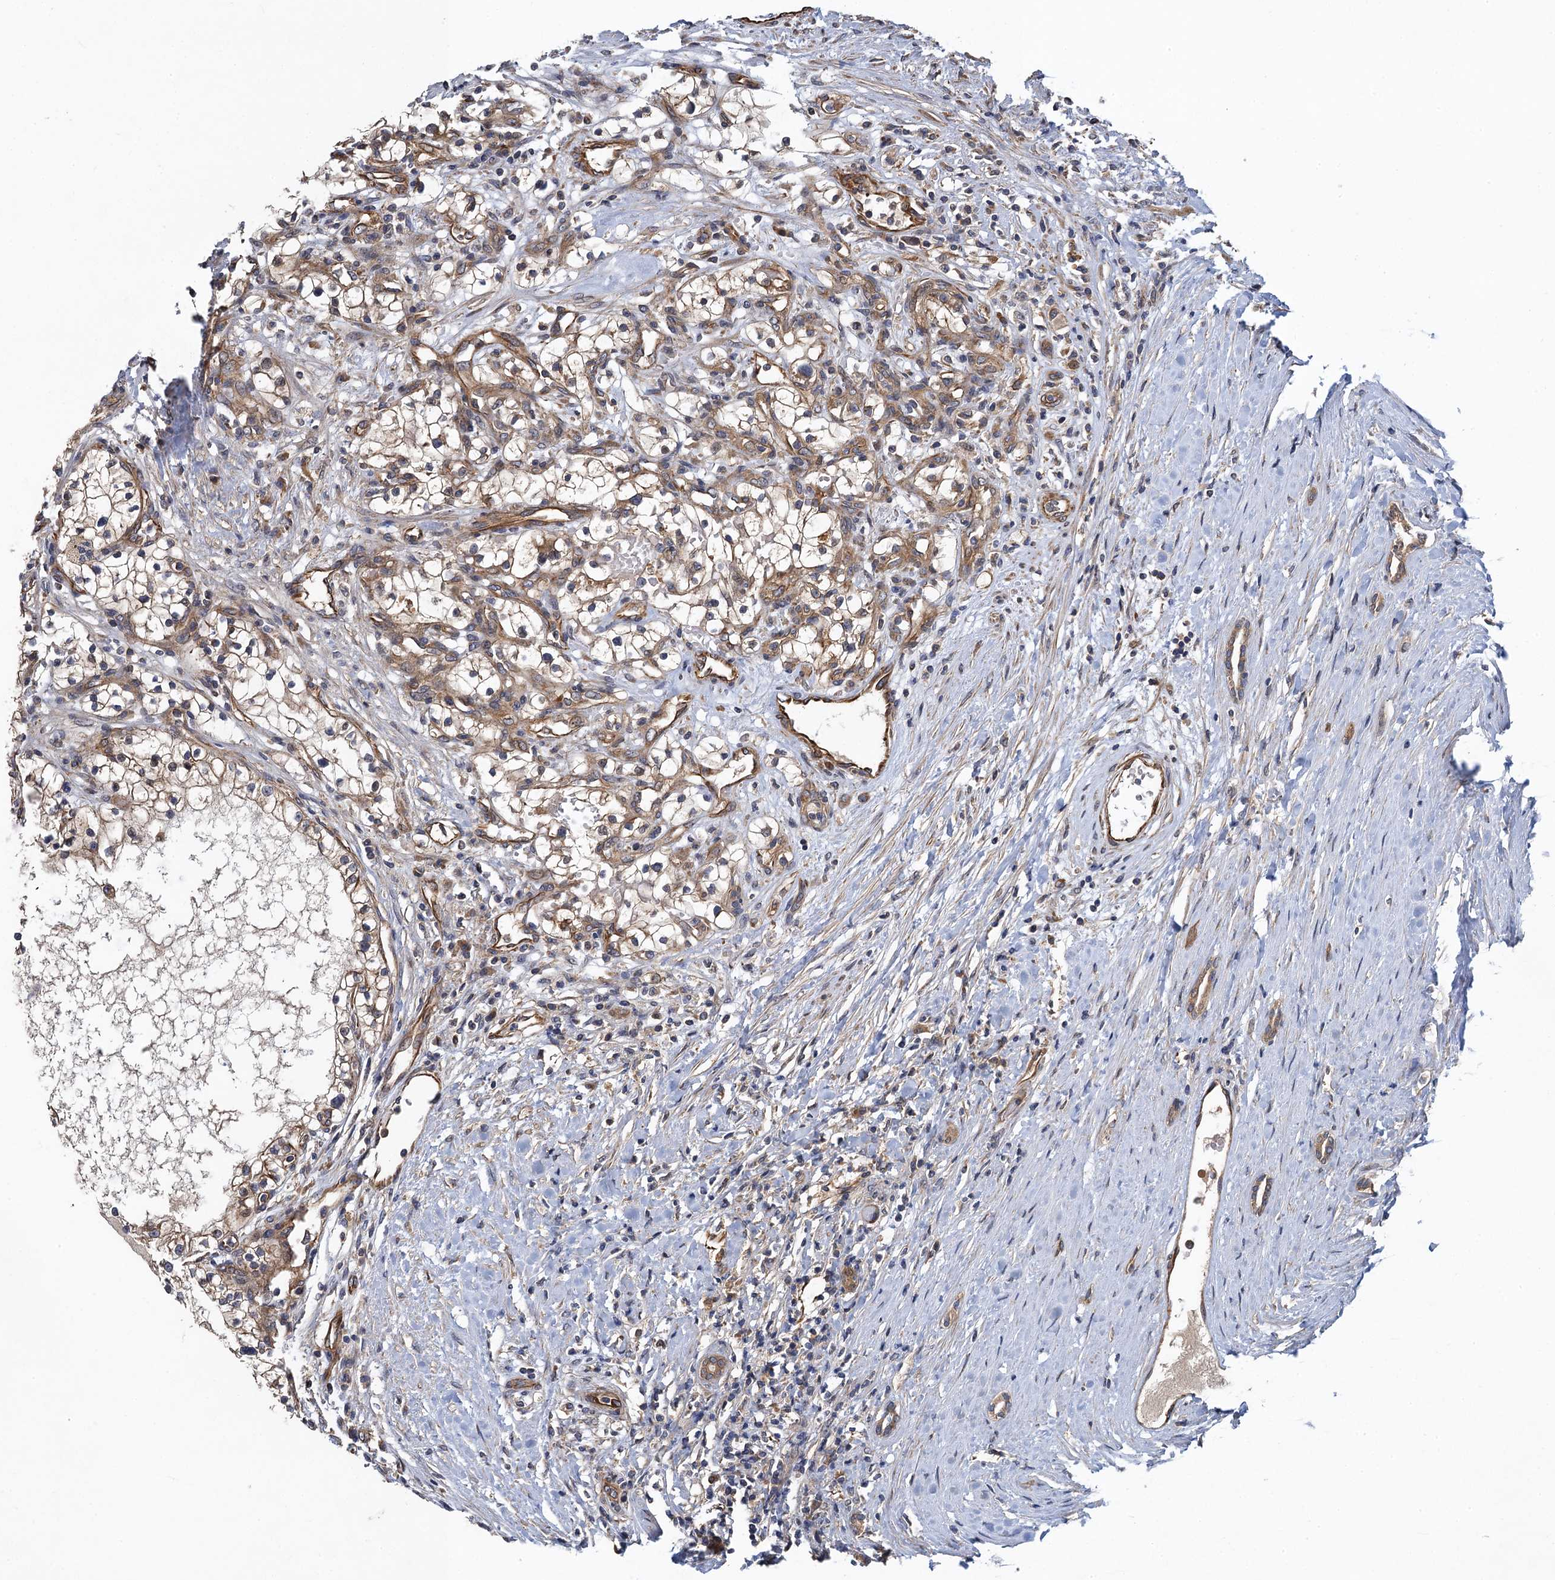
{"staining": {"intensity": "weak", "quantity": "<25%", "location": "cytoplasmic/membranous"}, "tissue": "renal cancer", "cell_type": "Tumor cells", "image_type": "cancer", "snomed": [{"axis": "morphology", "description": "Normal tissue, NOS"}, {"axis": "morphology", "description": "Adenocarcinoma, NOS"}, {"axis": "topography", "description": "Kidney"}], "caption": "This micrograph is of renal cancer stained with immunohistochemistry (IHC) to label a protein in brown with the nuclei are counter-stained blue. There is no staining in tumor cells.", "gene": "PJA2", "patient": {"sex": "male", "age": 68}}